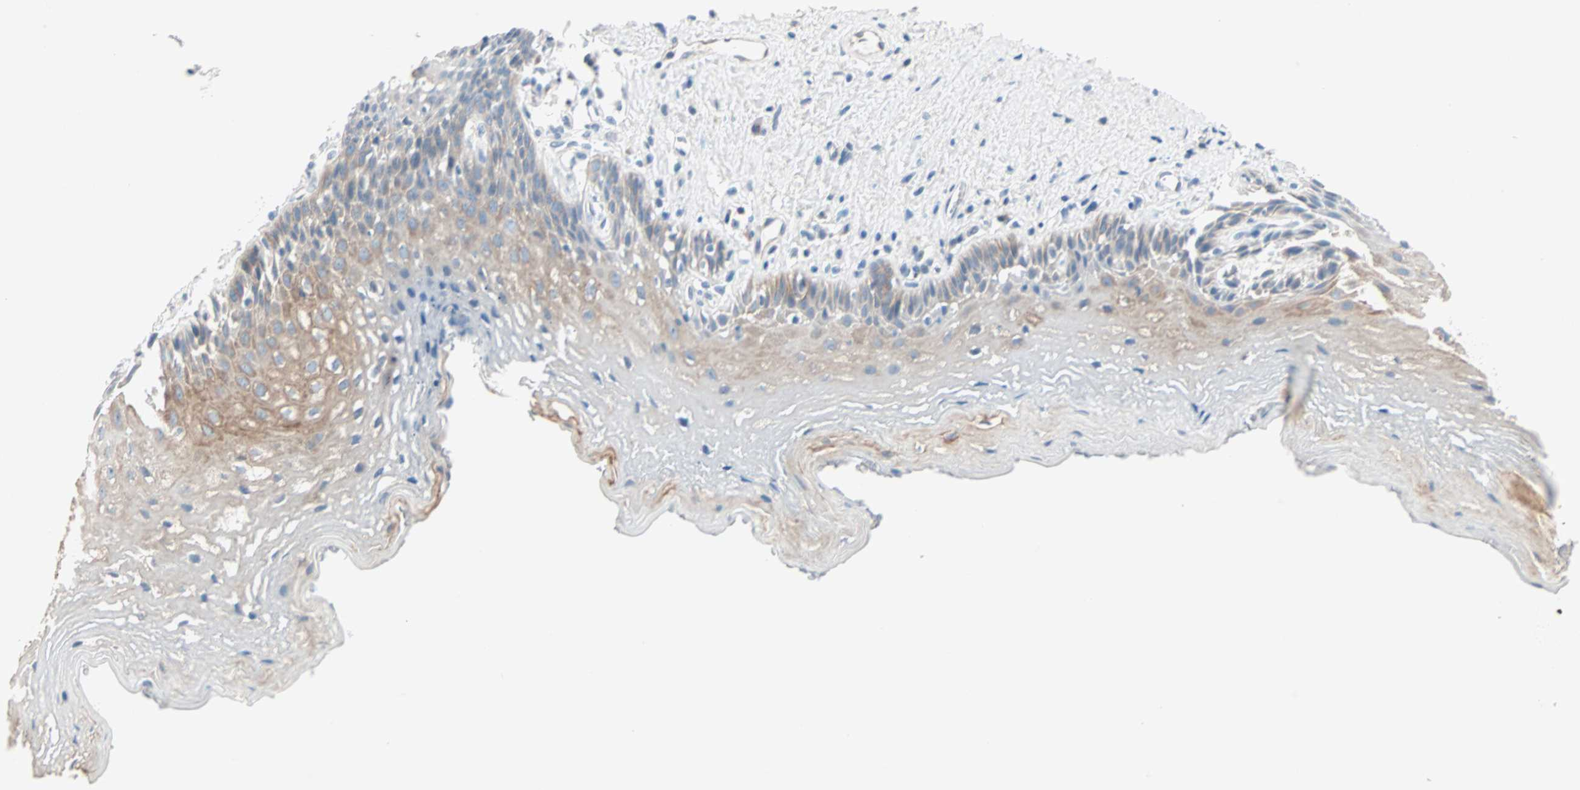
{"staining": {"intensity": "moderate", "quantity": ">75%", "location": "cytoplasmic/membranous"}, "tissue": "esophagus", "cell_type": "Squamous epithelial cells", "image_type": "normal", "snomed": [{"axis": "morphology", "description": "Normal tissue, NOS"}, {"axis": "topography", "description": "Esophagus"}], "caption": "Immunohistochemical staining of normal esophagus displays >75% levels of moderate cytoplasmic/membranous protein expression in about >75% of squamous epithelial cells.", "gene": "SULT1C2", "patient": {"sex": "female", "age": 70}}